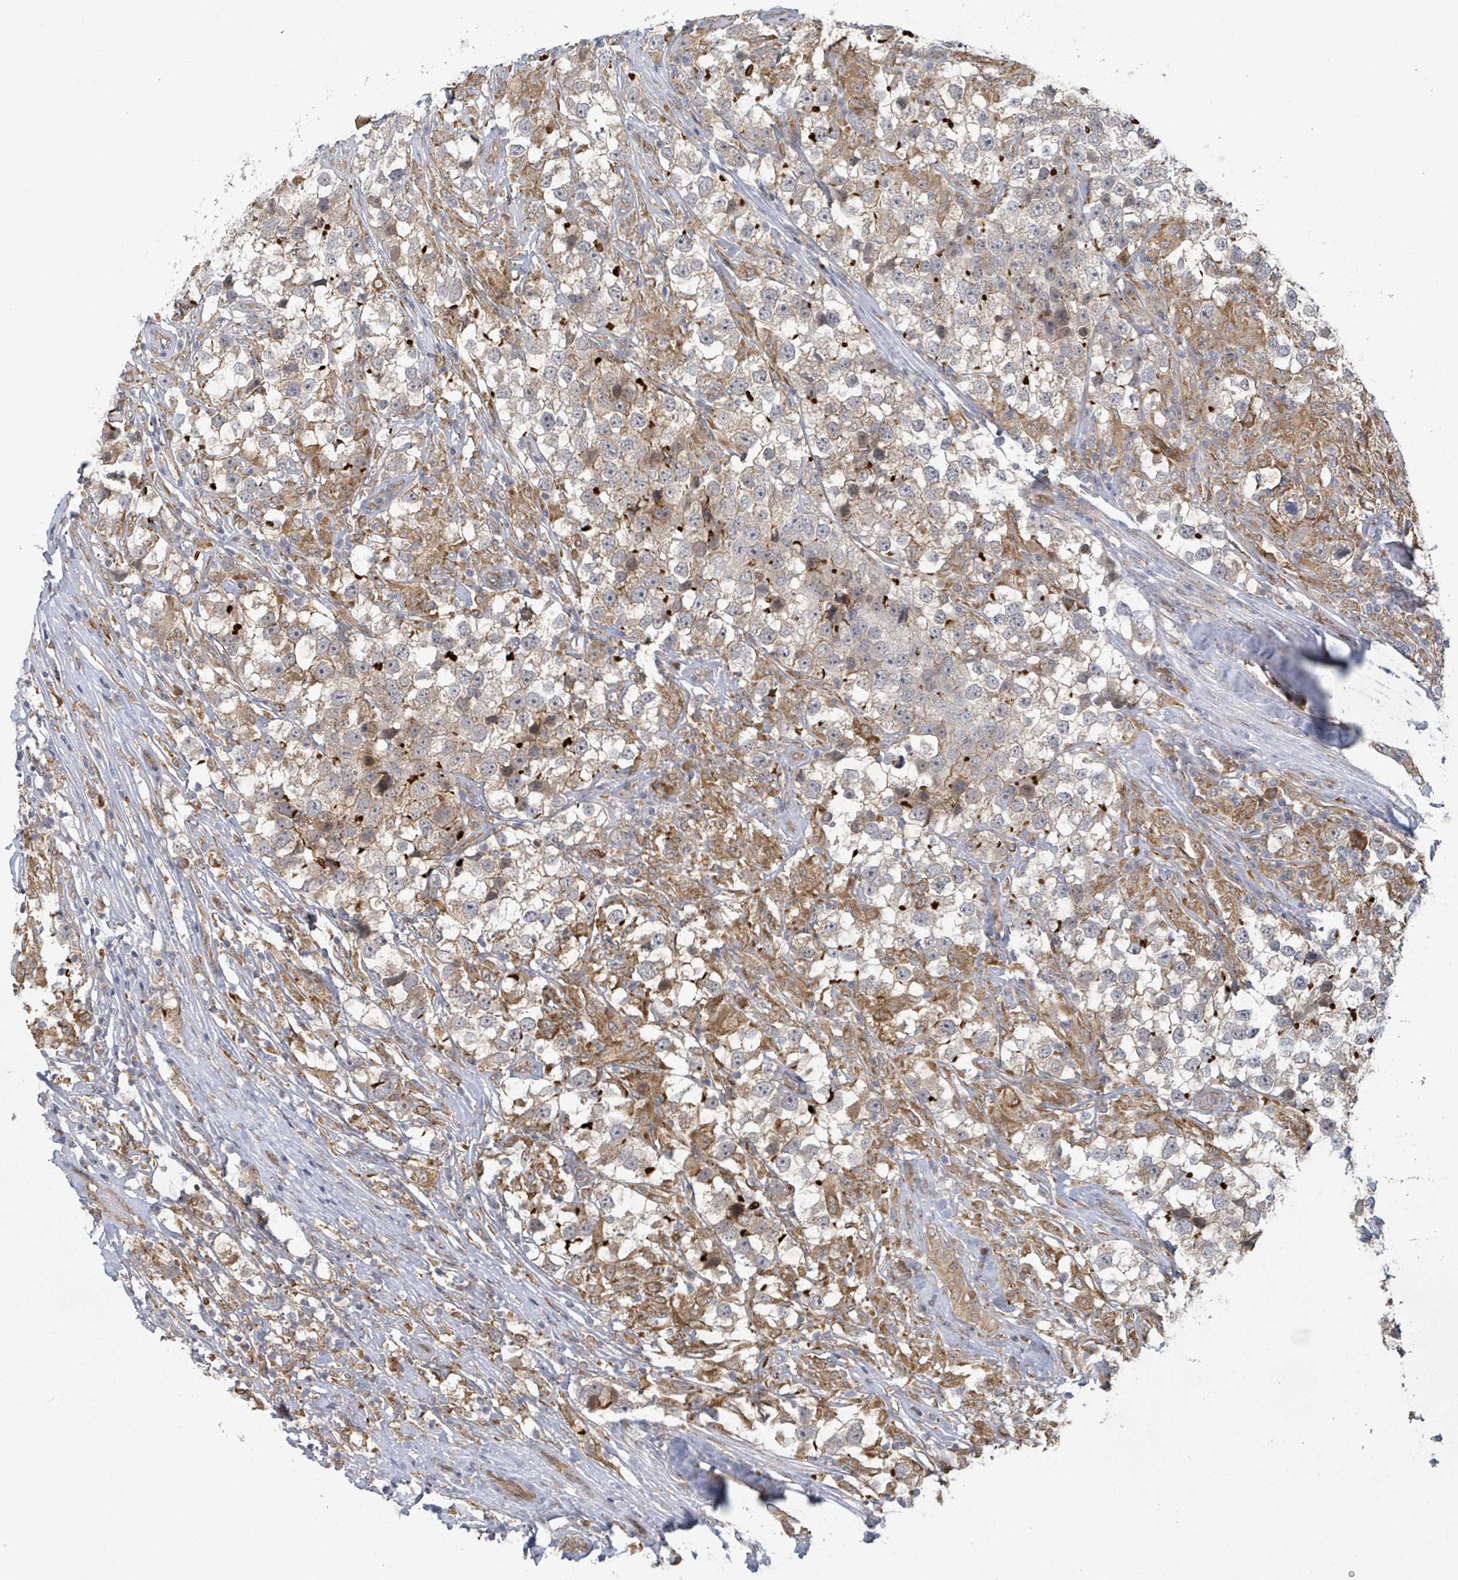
{"staining": {"intensity": "weak", "quantity": "<25%", "location": "cytoplasmic/membranous"}, "tissue": "testis cancer", "cell_type": "Tumor cells", "image_type": "cancer", "snomed": [{"axis": "morphology", "description": "Seminoma, NOS"}, {"axis": "topography", "description": "Testis"}], "caption": "The IHC photomicrograph has no significant positivity in tumor cells of seminoma (testis) tissue. (IHC, brightfield microscopy, high magnification).", "gene": "SHROOM2", "patient": {"sex": "male", "age": 46}}